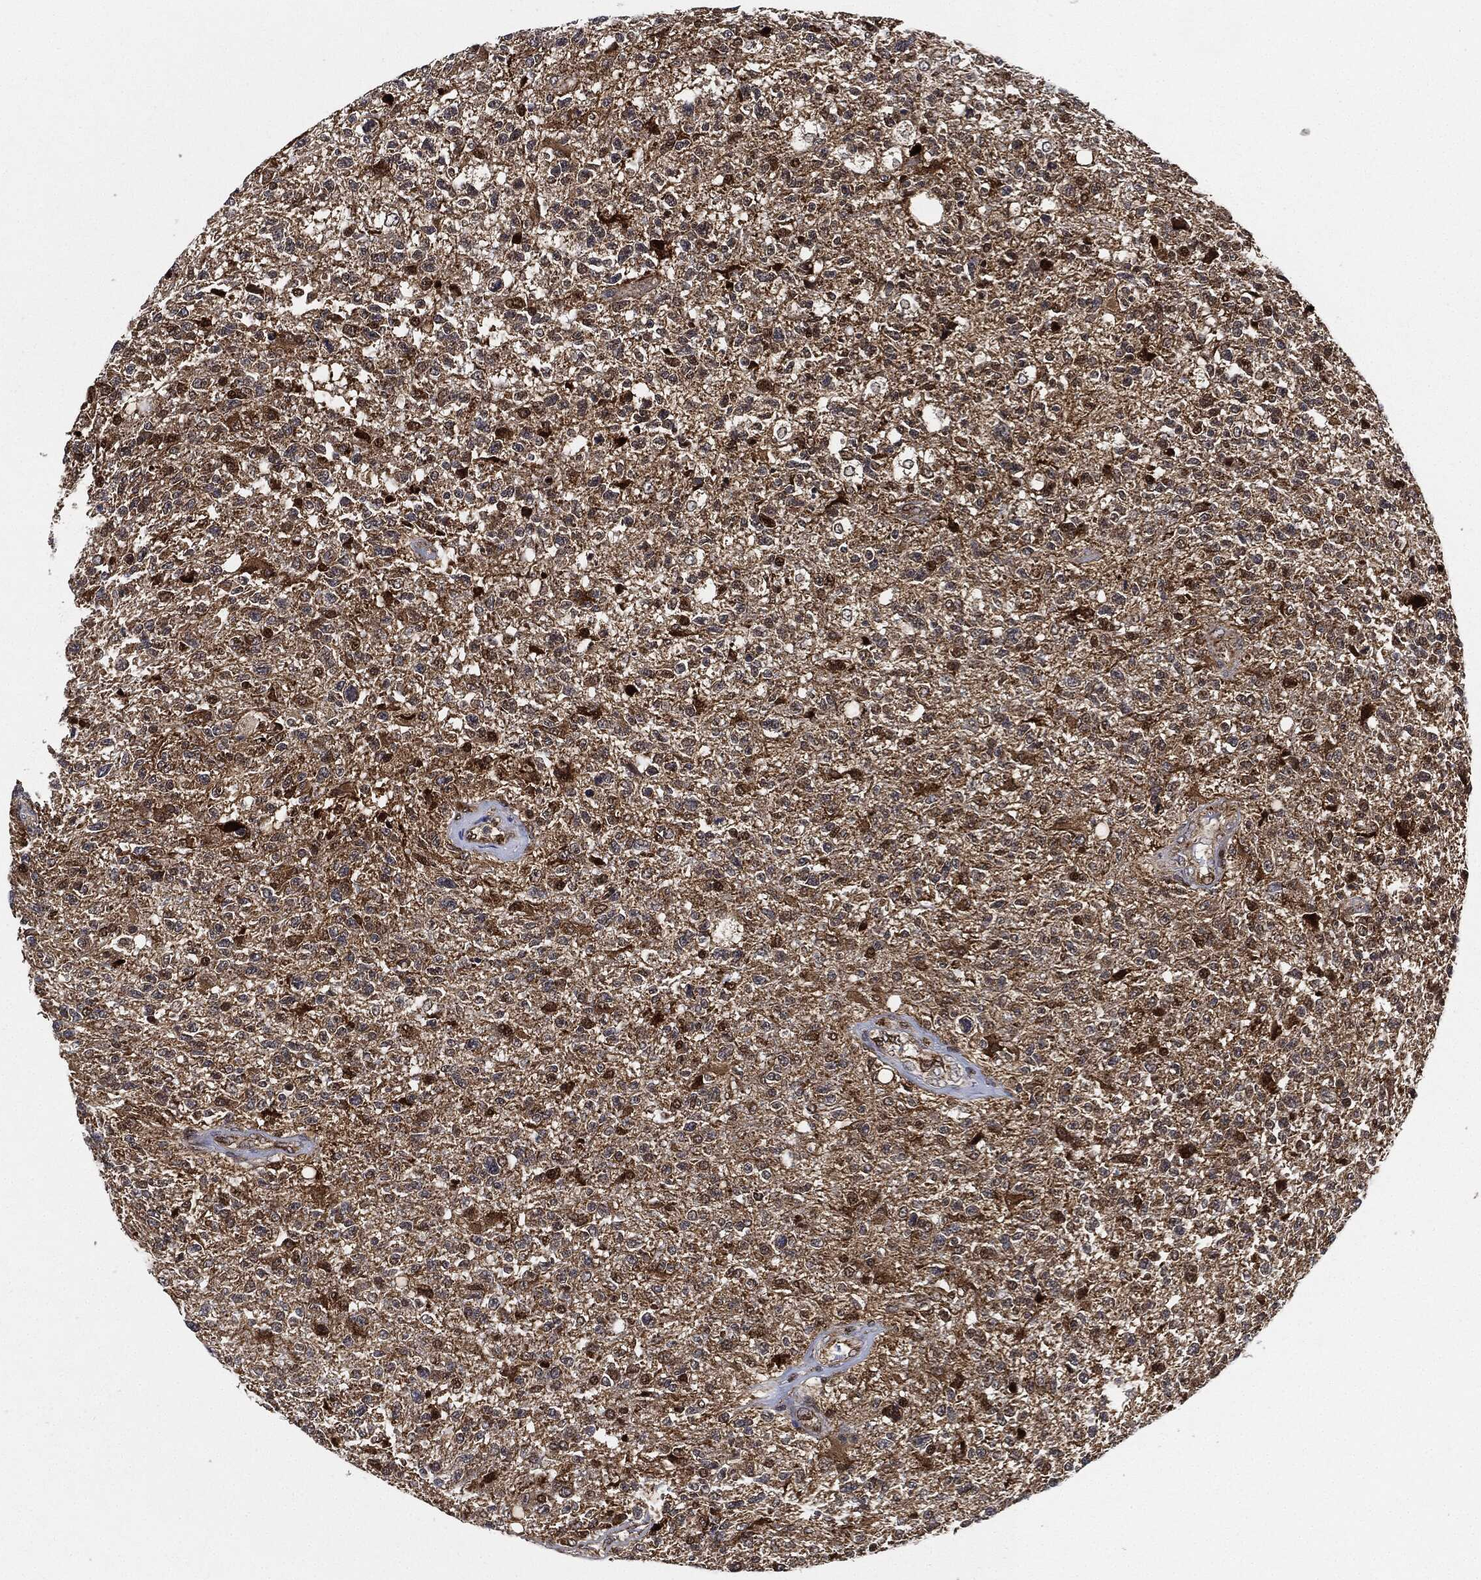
{"staining": {"intensity": "moderate", "quantity": ">75%", "location": "cytoplasmic/membranous"}, "tissue": "glioma", "cell_type": "Tumor cells", "image_type": "cancer", "snomed": [{"axis": "morphology", "description": "Glioma, malignant, High grade"}, {"axis": "topography", "description": "Brain"}], "caption": "Immunohistochemical staining of human glioma demonstrates moderate cytoplasmic/membranous protein expression in about >75% of tumor cells.", "gene": "RNASEL", "patient": {"sex": "male", "age": 56}}